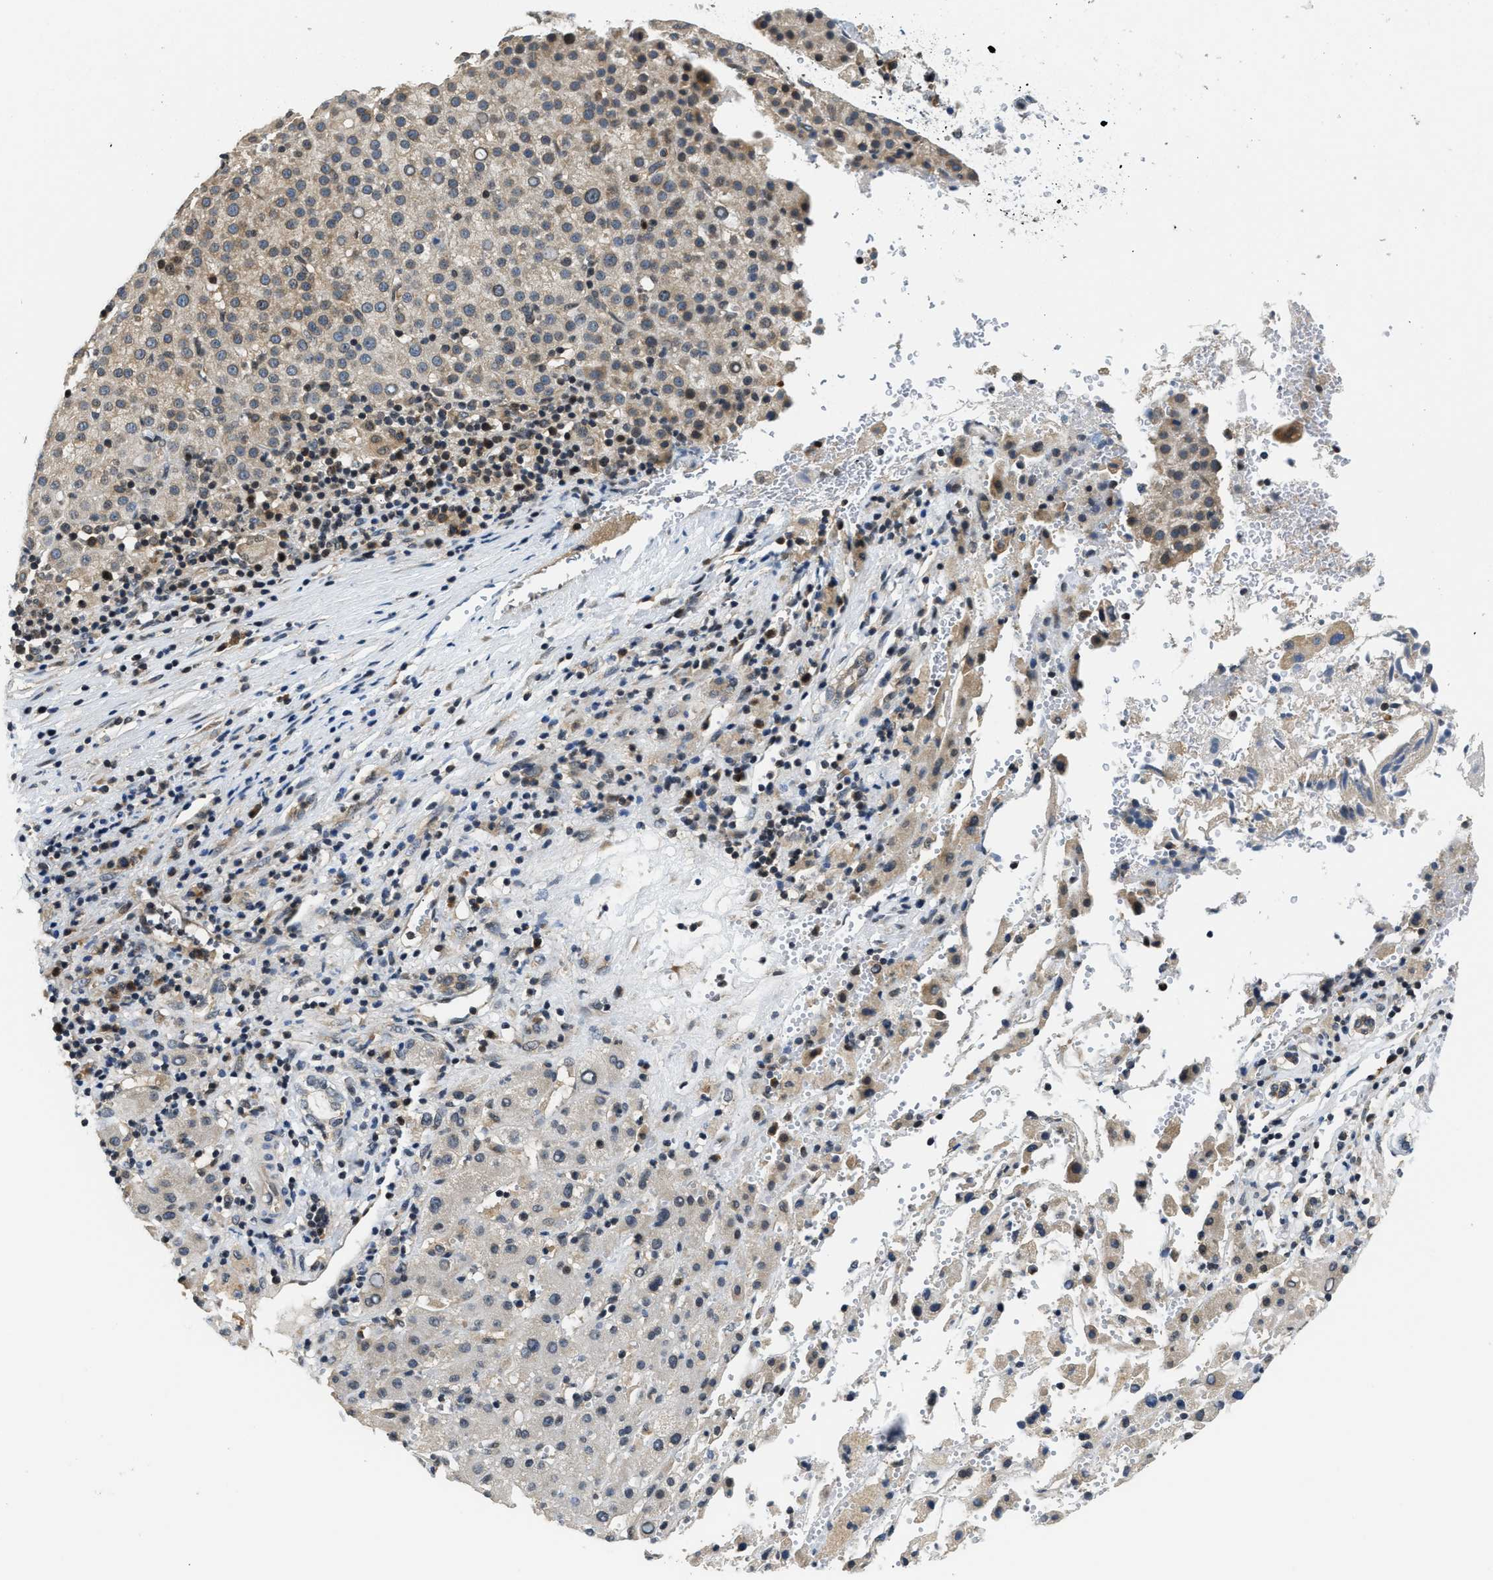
{"staining": {"intensity": "weak", "quantity": "25%-75%", "location": "cytoplasmic/membranous"}, "tissue": "liver cancer", "cell_type": "Tumor cells", "image_type": "cancer", "snomed": [{"axis": "morphology", "description": "Carcinoma, Hepatocellular, NOS"}, {"axis": "topography", "description": "Liver"}], "caption": "The image exhibits a brown stain indicating the presence of a protein in the cytoplasmic/membranous of tumor cells in liver hepatocellular carcinoma.", "gene": "RAB29", "patient": {"sex": "female", "age": 58}}